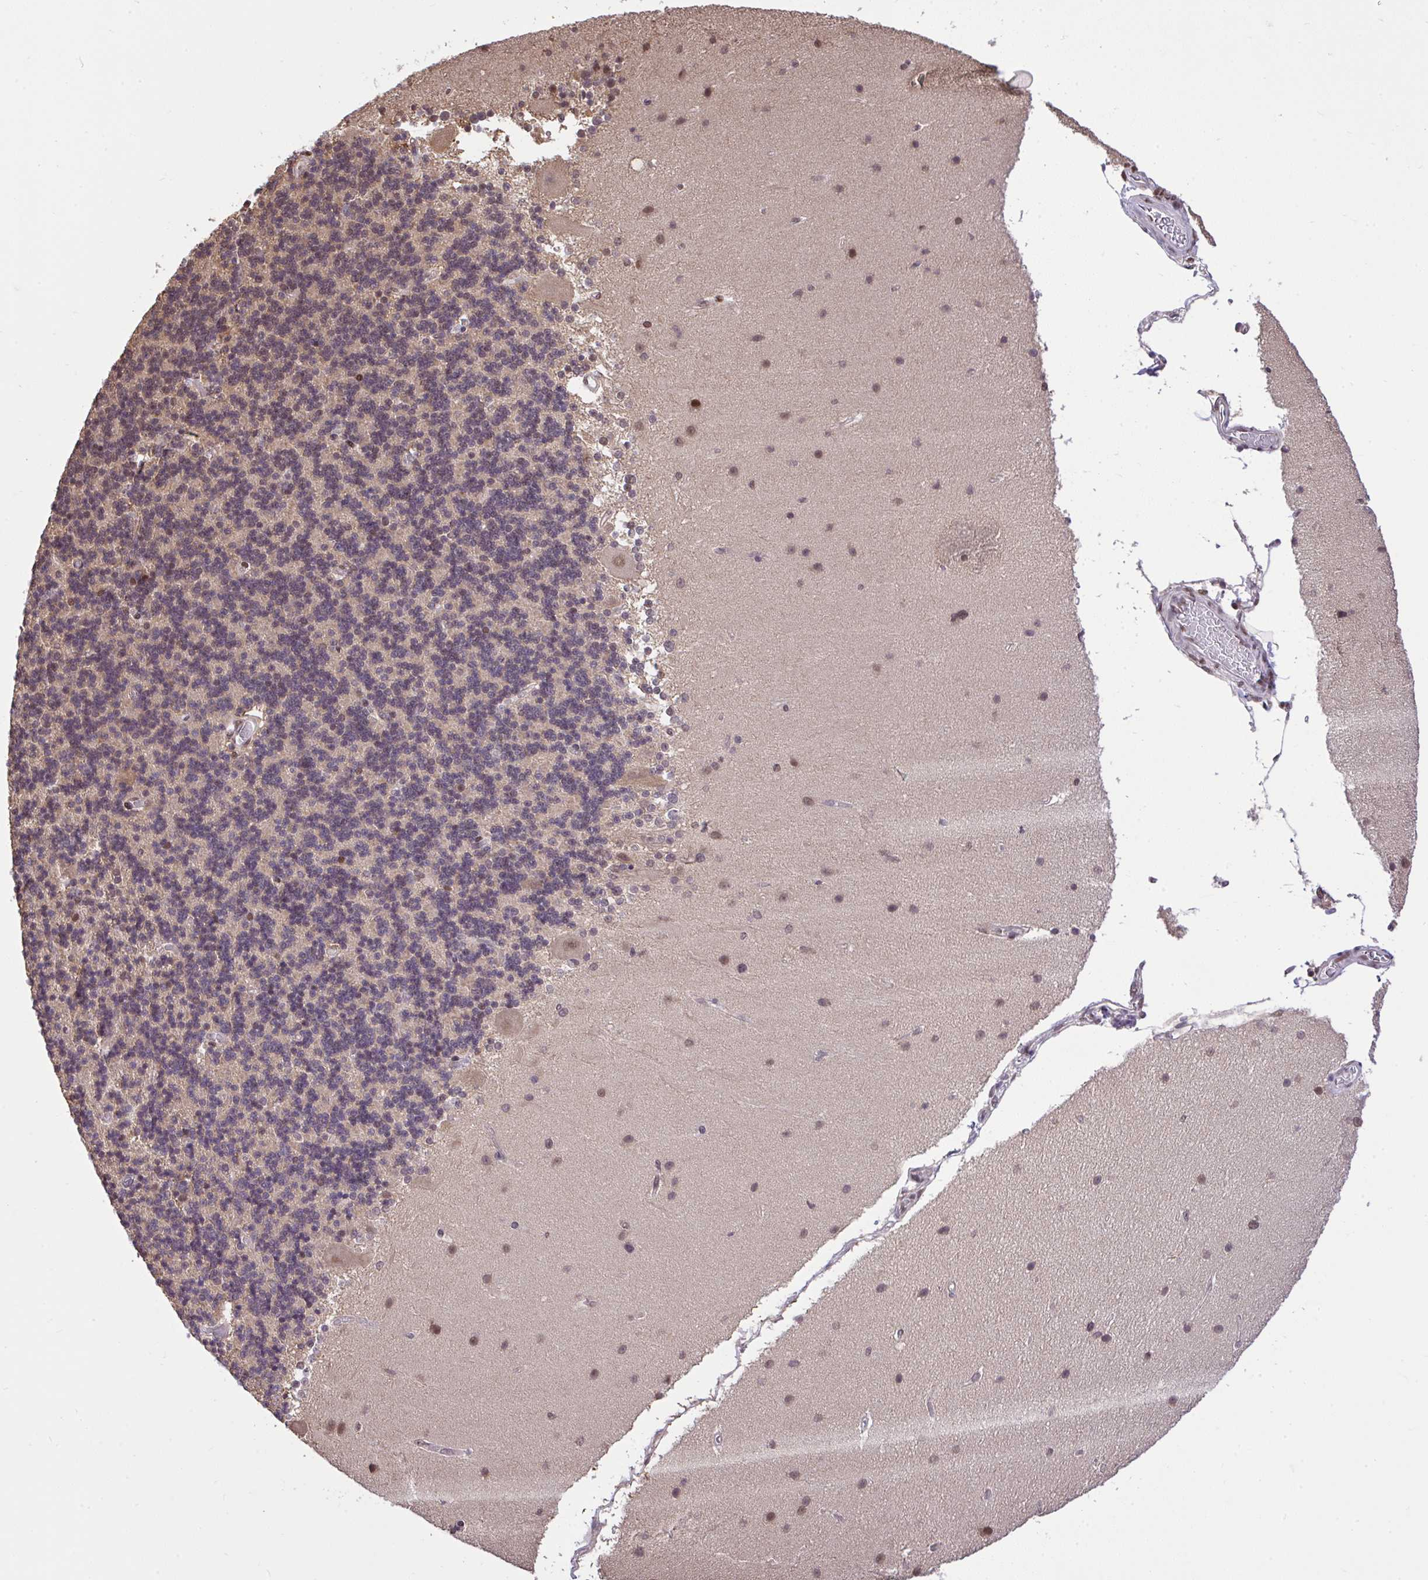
{"staining": {"intensity": "weak", "quantity": "<25%", "location": "nuclear"}, "tissue": "cerebellum", "cell_type": "Cells in granular layer", "image_type": "normal", "snomed": [{"axis": "morphology", "description": "Normal tissue, NOS"}, {"axis": "topography", "description": "Cerebellum"}], "caption": "DAB (3,3'-diaminobenzidine) immunohistochemical staining of benign human cerebellum demonstrates no significant expression in cells in granular layer. The staining is performed using DAB (3,3'-diaminobenzidine) brown chromogen with nuclei counter-stained in using hematoxylin.", "gene": "GLIS3", "patient": {"sex": "female", "age": 54}}